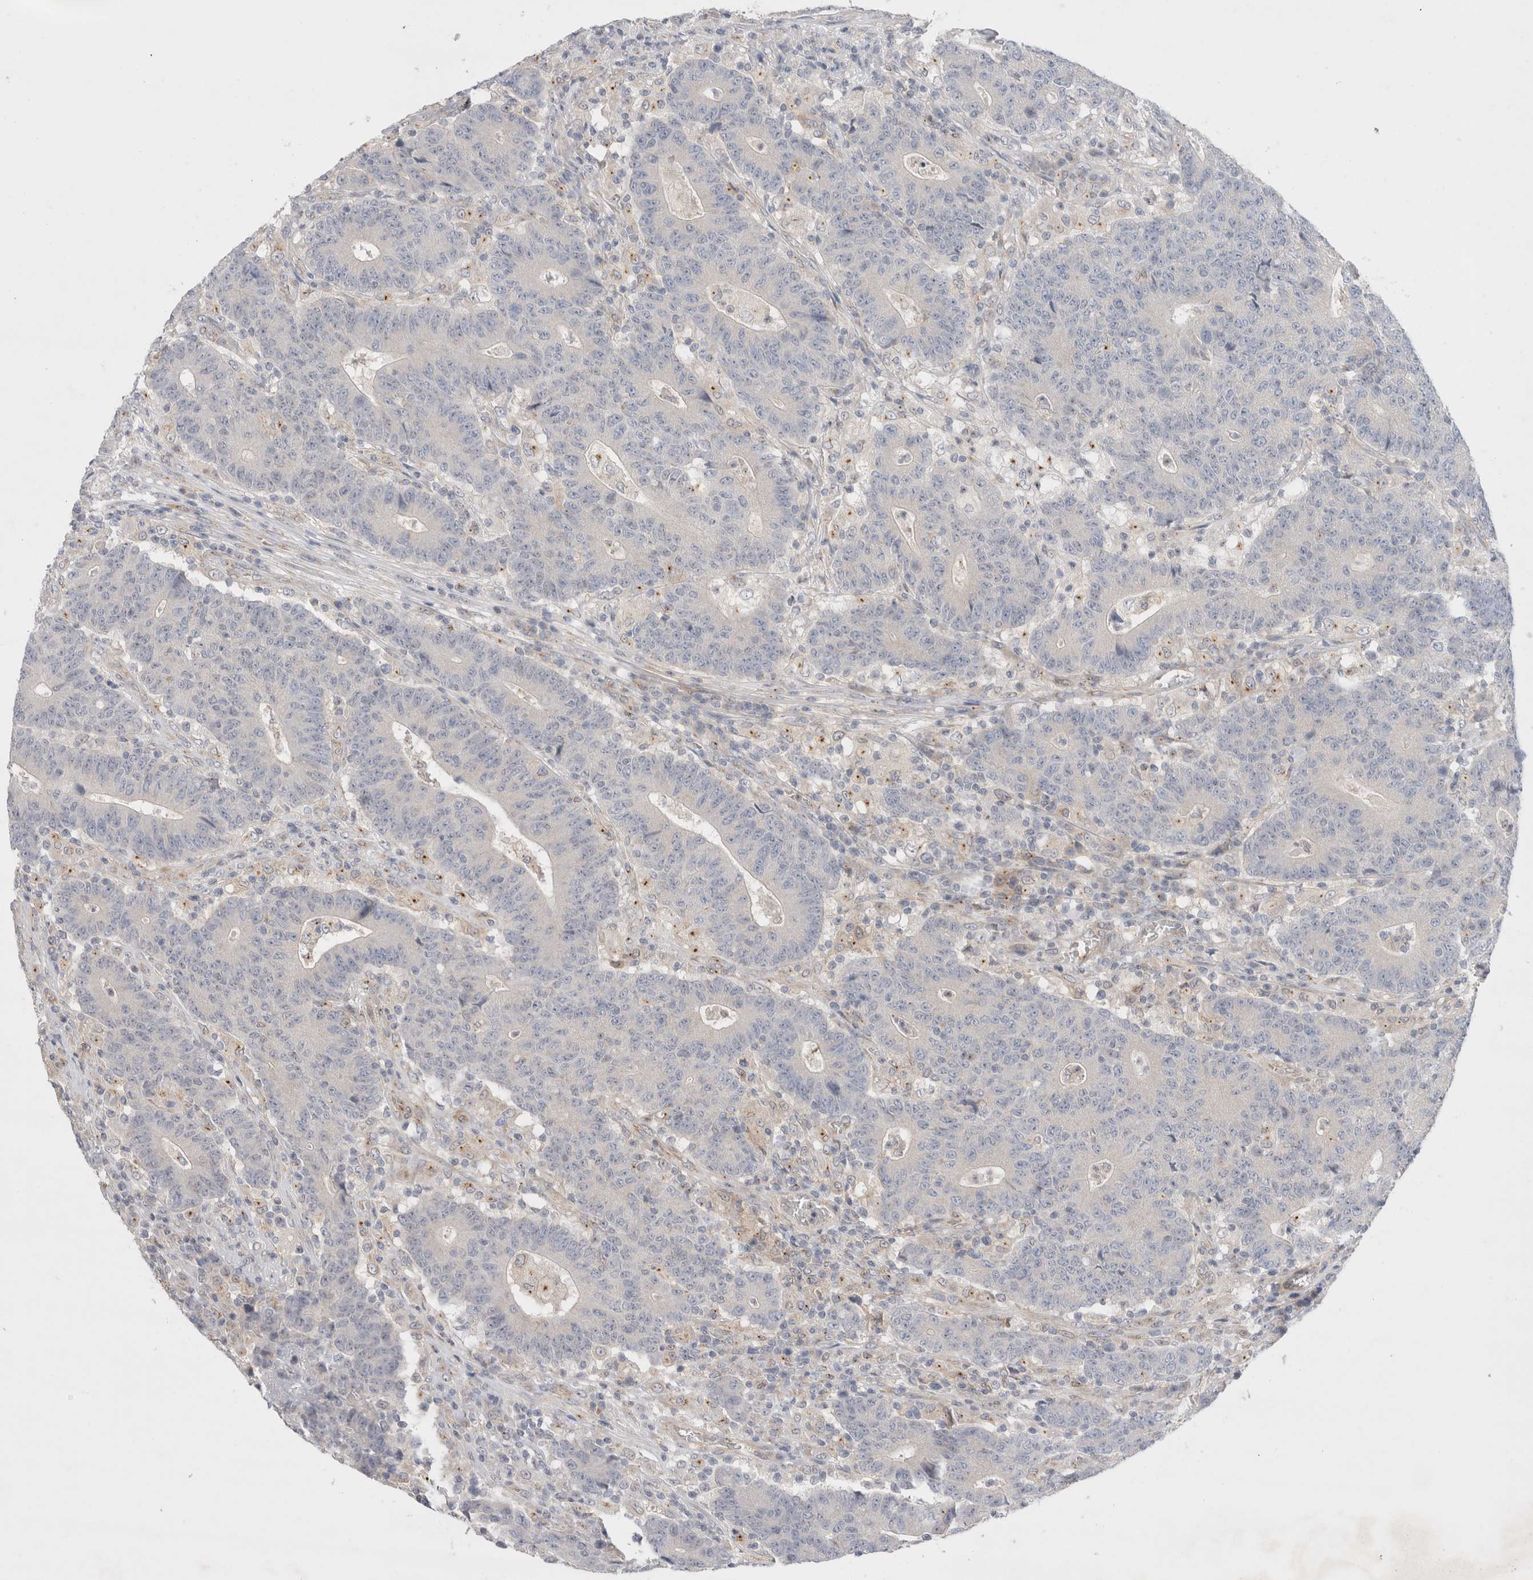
{"staining": {"intensity": "negative", "quantity": "none", "location": "none"}, "tissue": "colorectal cancer", "cell_type": "Tumor cells", "image_type": "cancer", "snomed": [{"axis": "morphology", "description": "Normal tissue, NOS"}, {"axis": "morphology", "description": "Adenocarcinoma, NOS"}, {"axis": "topography", "description": "Colon"}], "caption": "High magnification brightfield microscopy of colorectal cancer stained with DAB (3,3'-diaminobenzidine) (brown) and counterstained with hematoxylin (blue): tumor cells show no significant positivity.", "gene": "BICD2", "patient": {"sex": "female", "age": 75}}